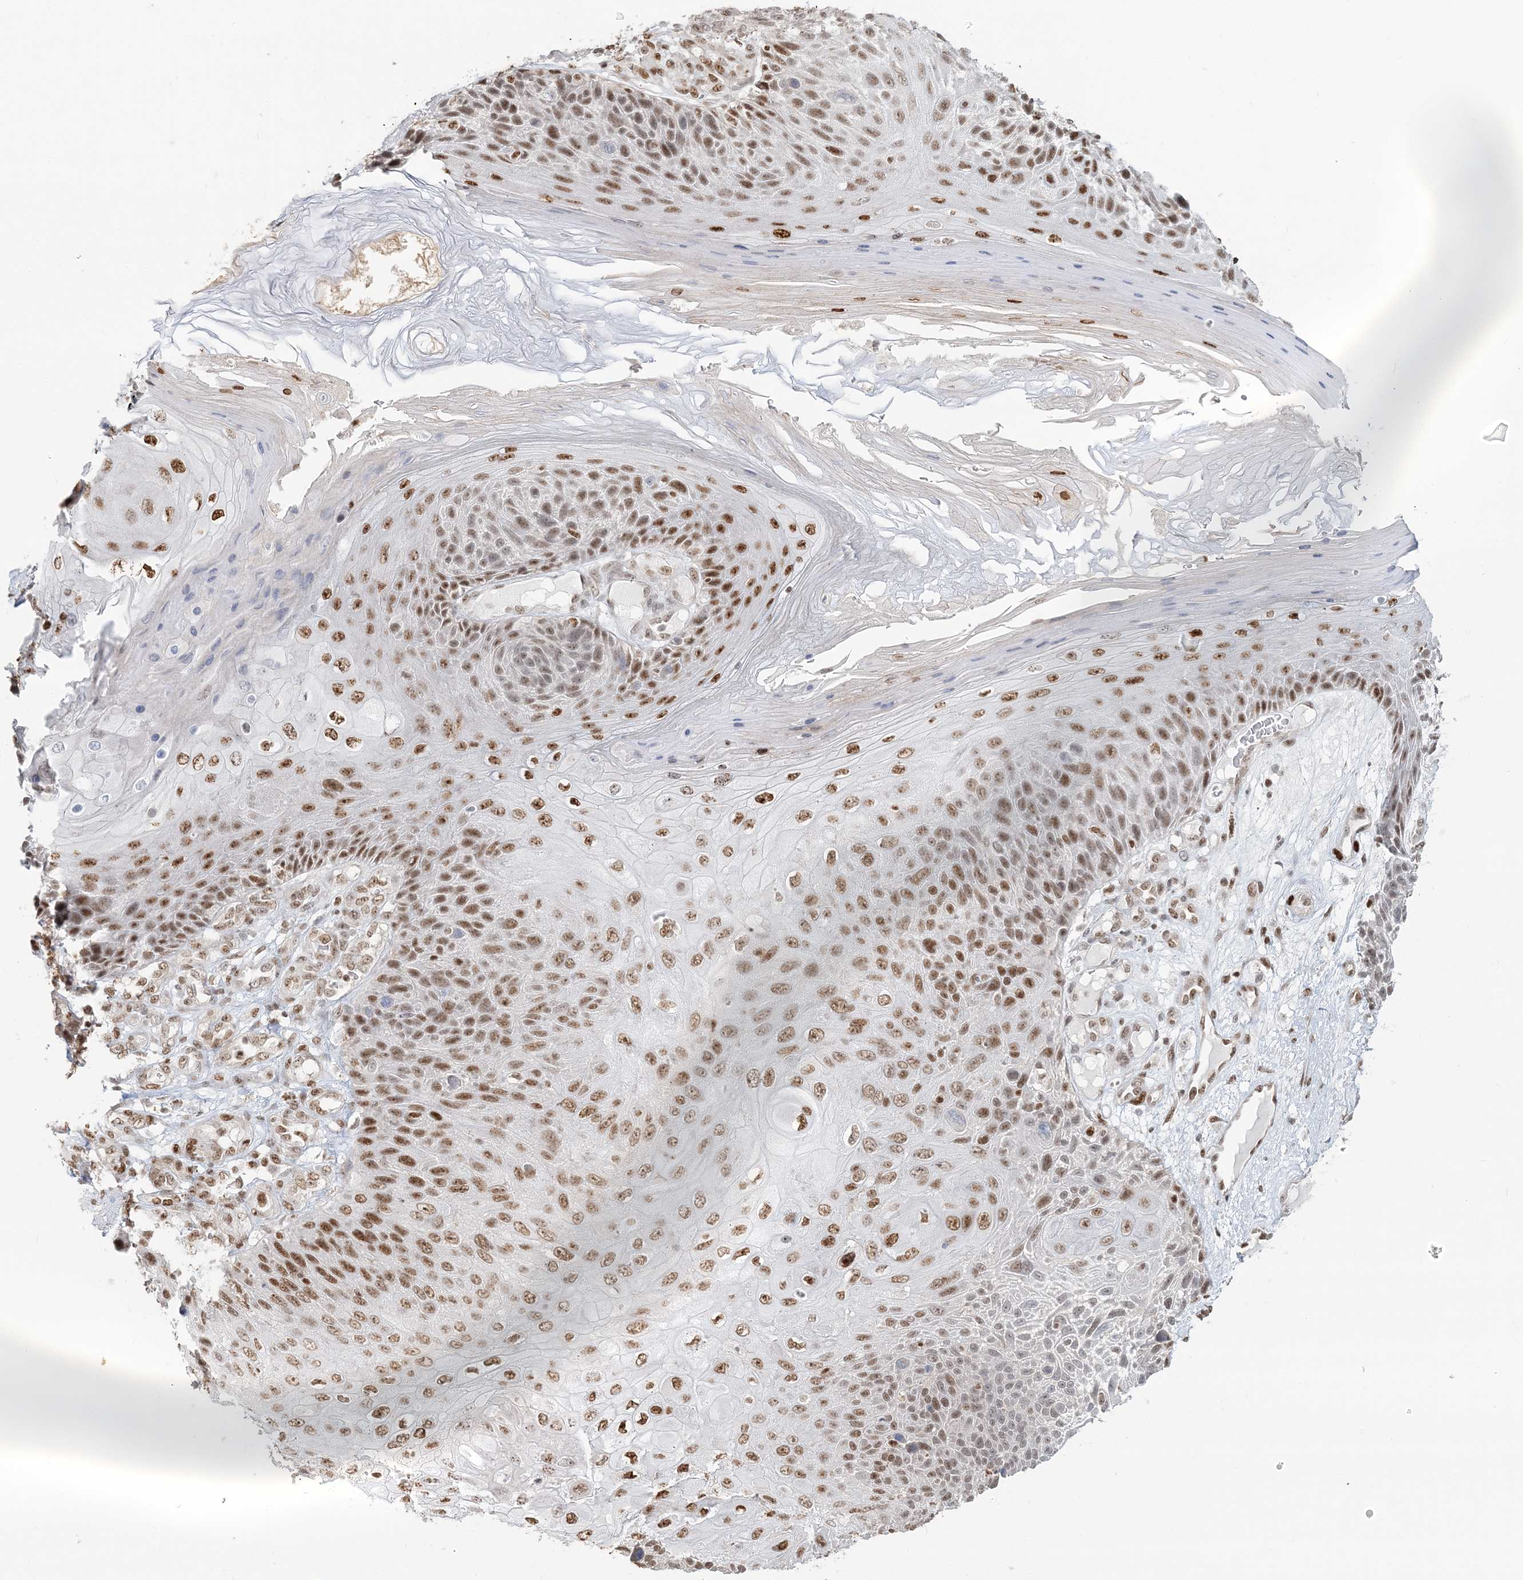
{"staining": {"intensity": "strong", "quantity": ">75%", "location": "nuclear"}, "tissue": "skin cancer", "cell_type": "Tumor cells", "image_type": "cancer", "snomed": [{"axis": "morphology", "description": "Squamous cell carcinoma, NOS"}, {"axis": "topography", "description": "Skin"}], "caption": "This photomicrograph demonstrates skin cancer (squamous cell carcinoma) stained with immunohistochemistry (IHC) to label a protein in brown. The nuclear of tumor cells show strong positivity for the protein. Nuclei are counter-stained blue.", "gene": "SUMO2", "patient": {"sex": "female", "age": 88}}